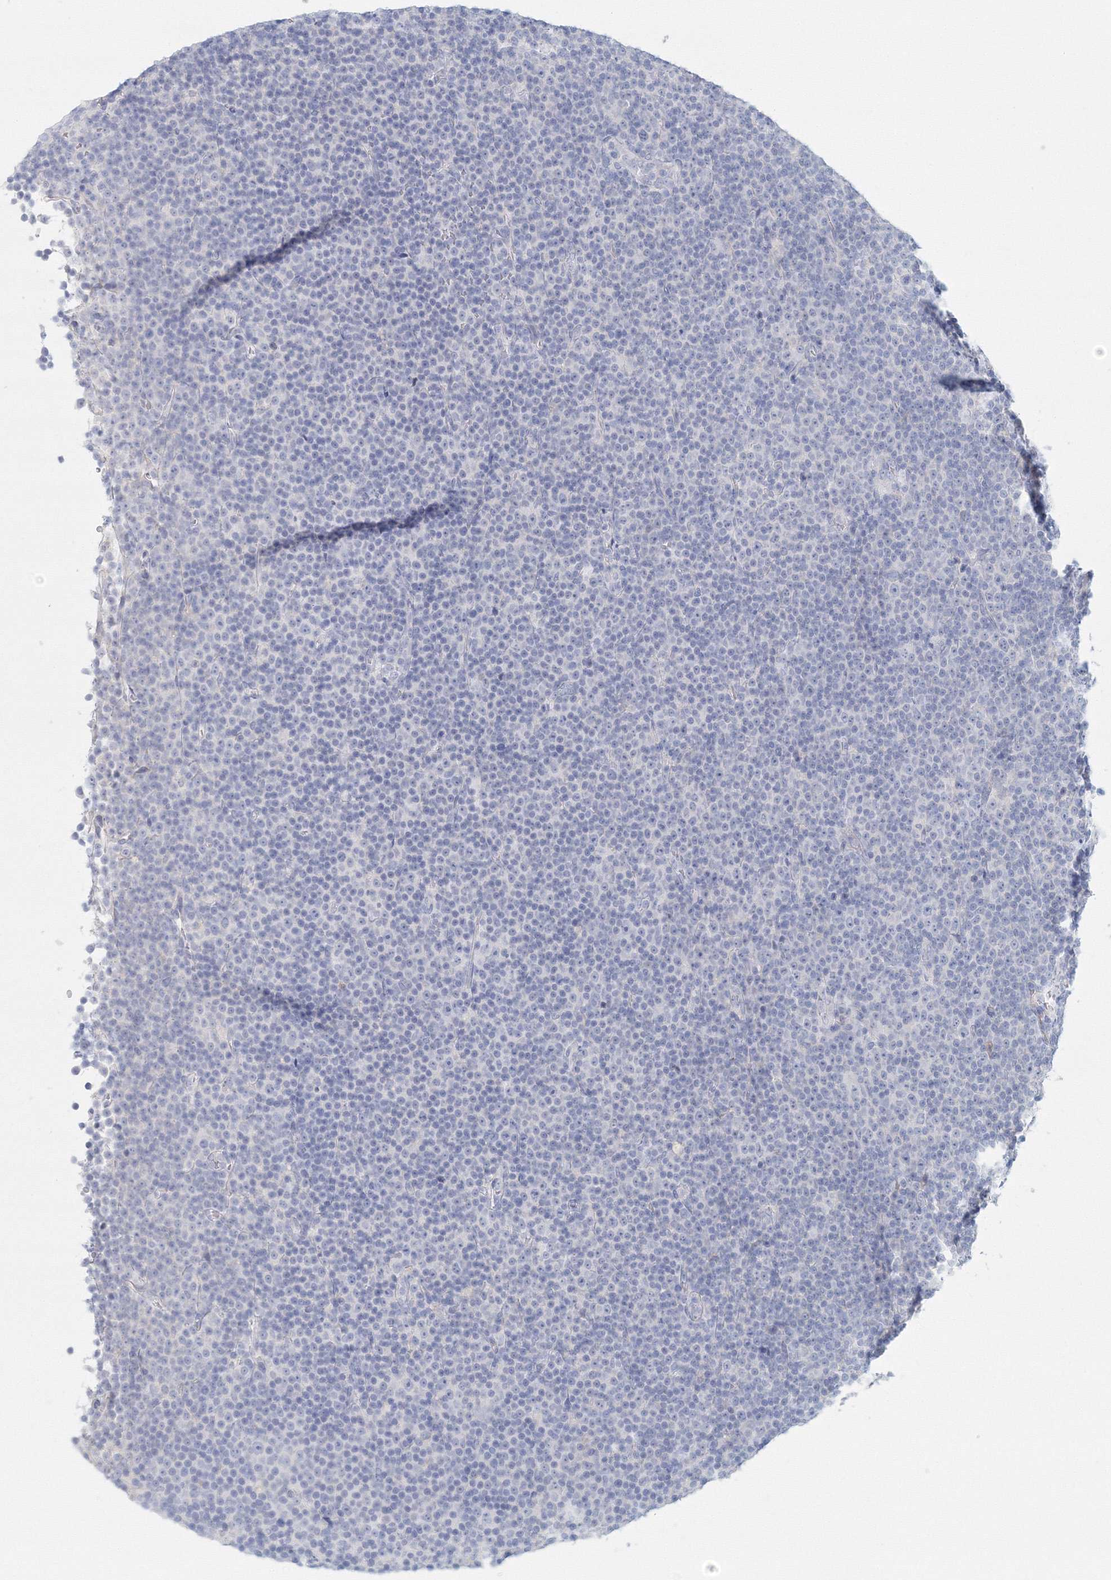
{"staining": {"intensity": "negative", "quantity": "none", "location": "none"}, "tissue": "lymphoma", "cell_type": "Tumor cells", "image_type": "cancer", "snomed": [{"axis": "morphology", "description": "Malignant lymphoma, non-Hodgkin's type, Low grade"}, {"axis": "topography", "description": "Lymph node"}], "caption": "Immunohistochemical staining of human low-grade malignant lymphoma, non-Hodgkin's type exhibits no significant positivity in tumor cells.", "gene": "VSIG1", "patient": {"sex": "female", "age": 67}}